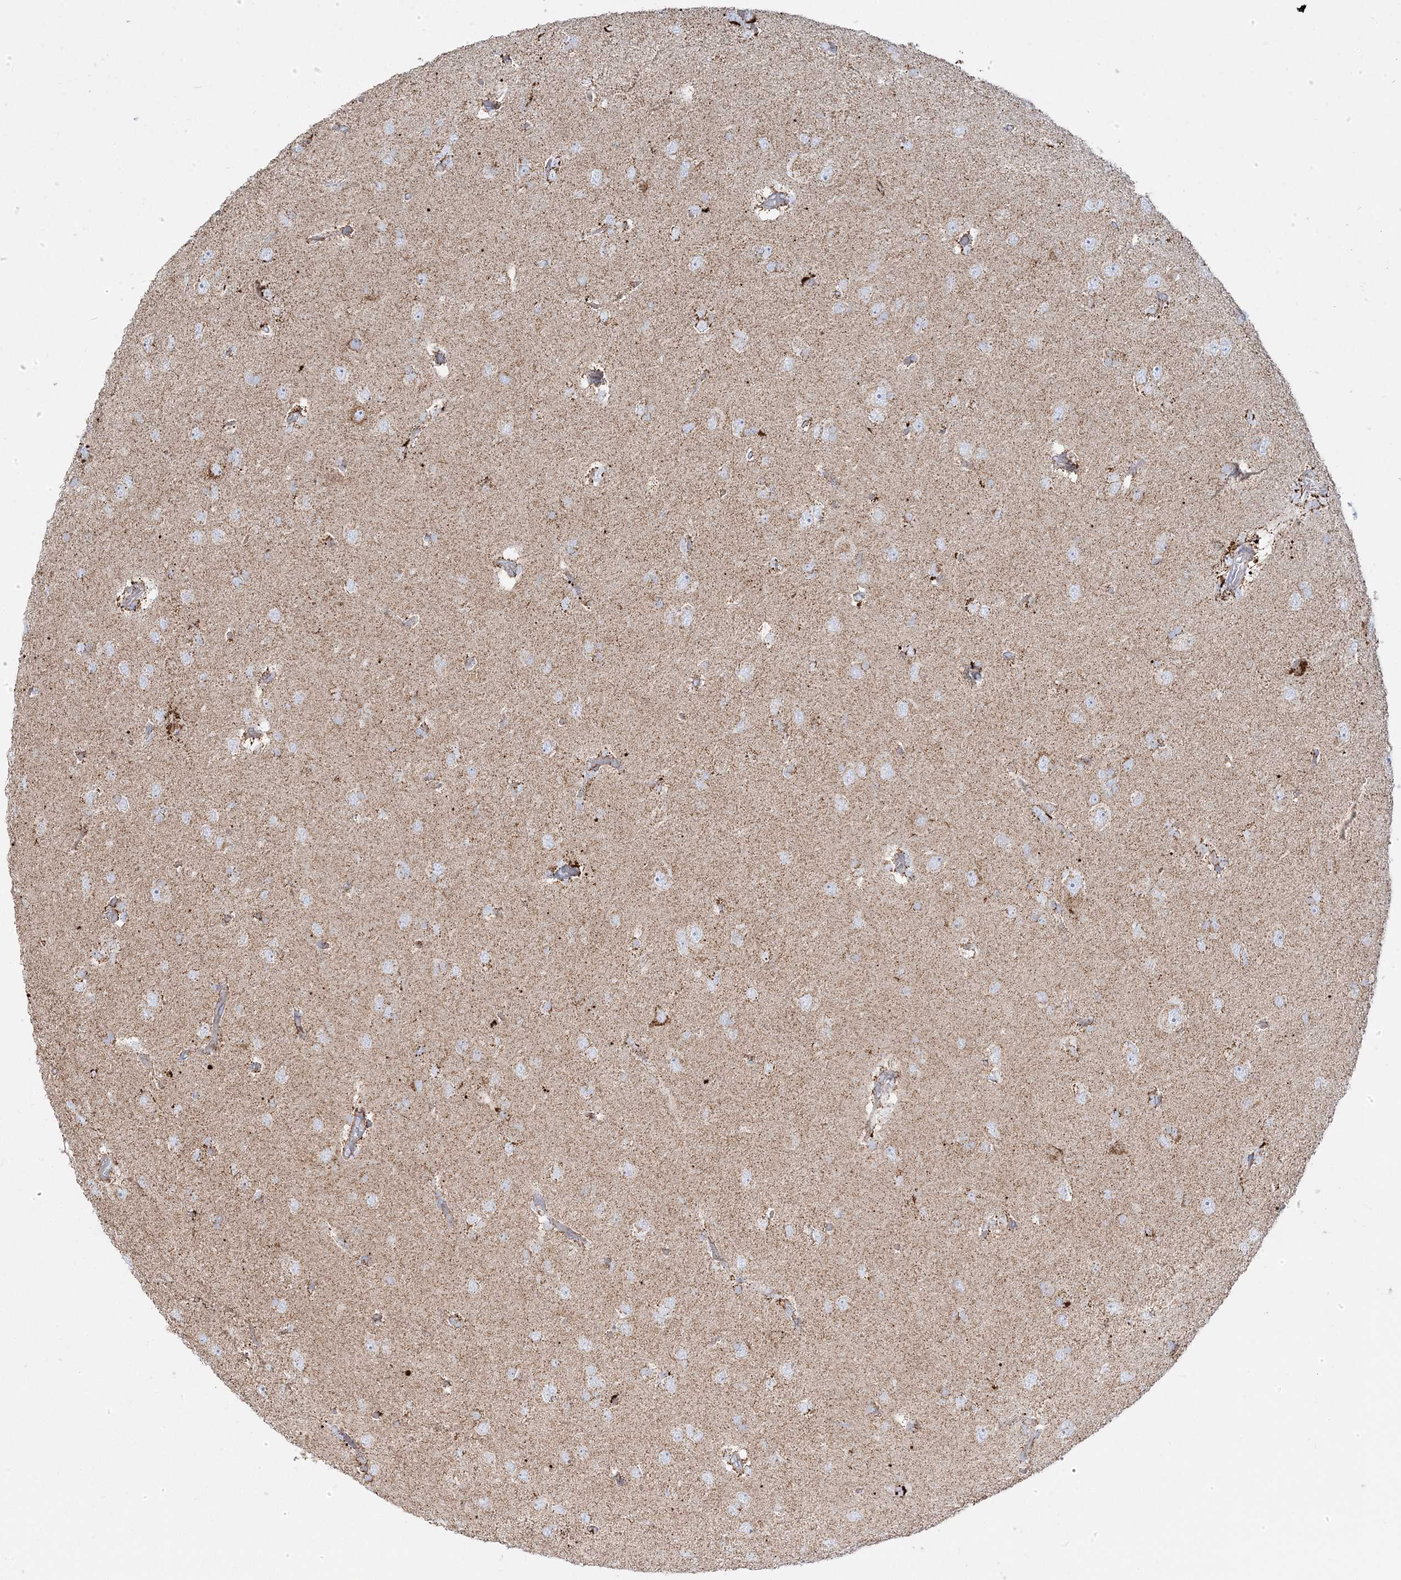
{"staining": {"intensity": "weak", "quantity": "<25%", "location": "cytoplasmic/membranous"}, "tissue": "glioma", "cell_type": "Tumor cells", "image_type": "cancer", "snomed": [{"axis": "morphology", "description": "Glioma, malignant, High grade"}, {"axis": "topography", "description": "Brain"}], "caption": "Protein analysis of malignant high-grade glioma reveals no significant expression in tumor cells.", "gene": "PCCB", "patient": {"sex": "female", "age": 59}}